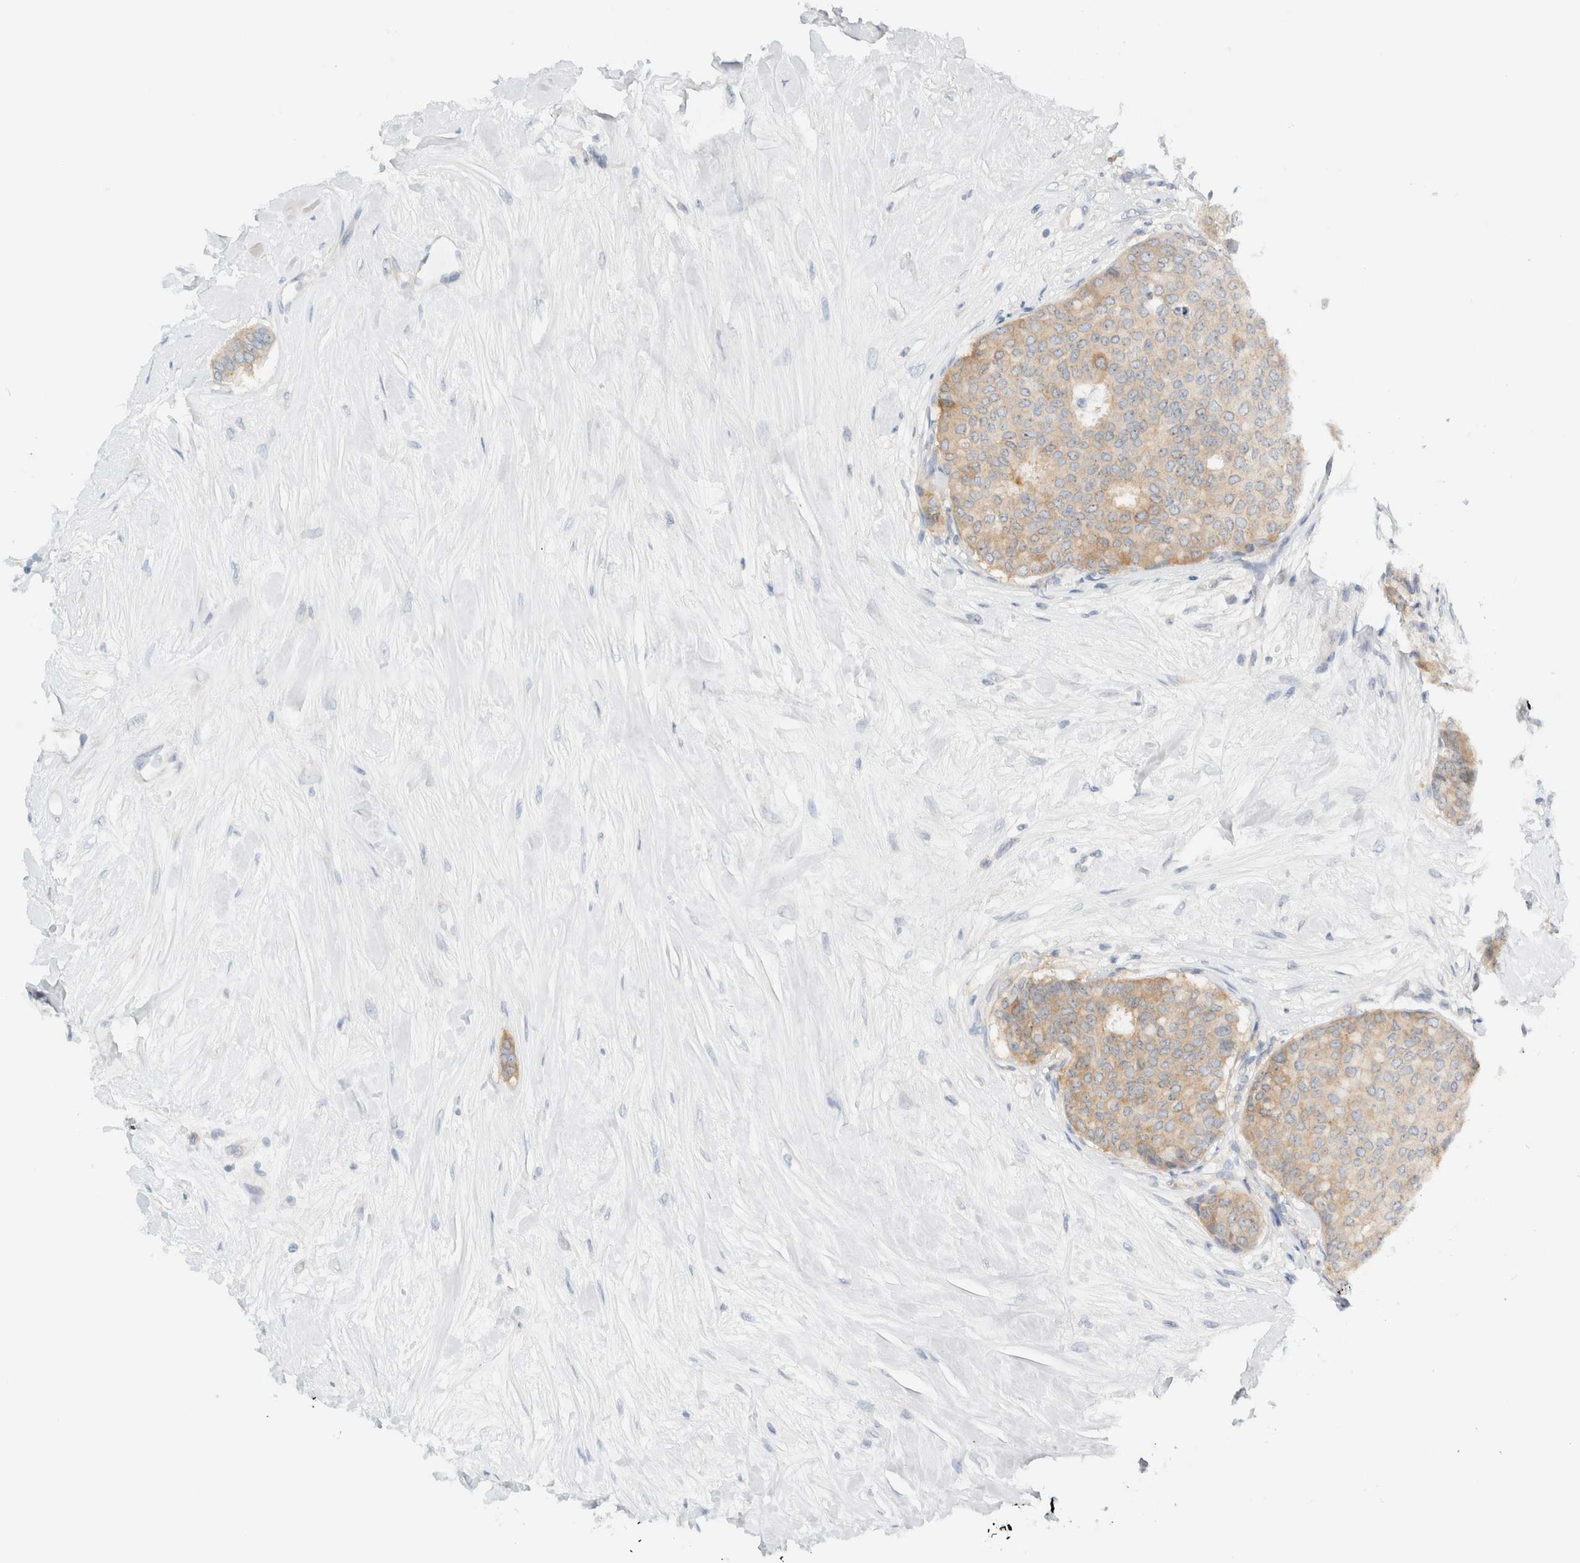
{"staining": {"intensity": "moderate", "quantity": ">75%", "location": "cytoplasmic/membranous"}, "tissue": "breast cancer", "cell_type": "Tumor cells", "image_type": "cancer", "snomed": [{"axis": "morphology", "description": "Duct carcinoma"}, {"axis": "topography", "description": "Breast"}], "caption": "Immunohistochemistry (IHC) (DAB (3,3'-diaminobenzidine)) staining of human breast infiltrating ductal carcinoma reveals moderate cytoplasmic/membranous protein expression in approximately >75% of tumor cells. (Stains: DAB in brown, nuclei in blue, Microscopy: brightfield microscopy at high magnification).", "gene": "NDE1", "patient": {"sex": "female", "age": 75}}